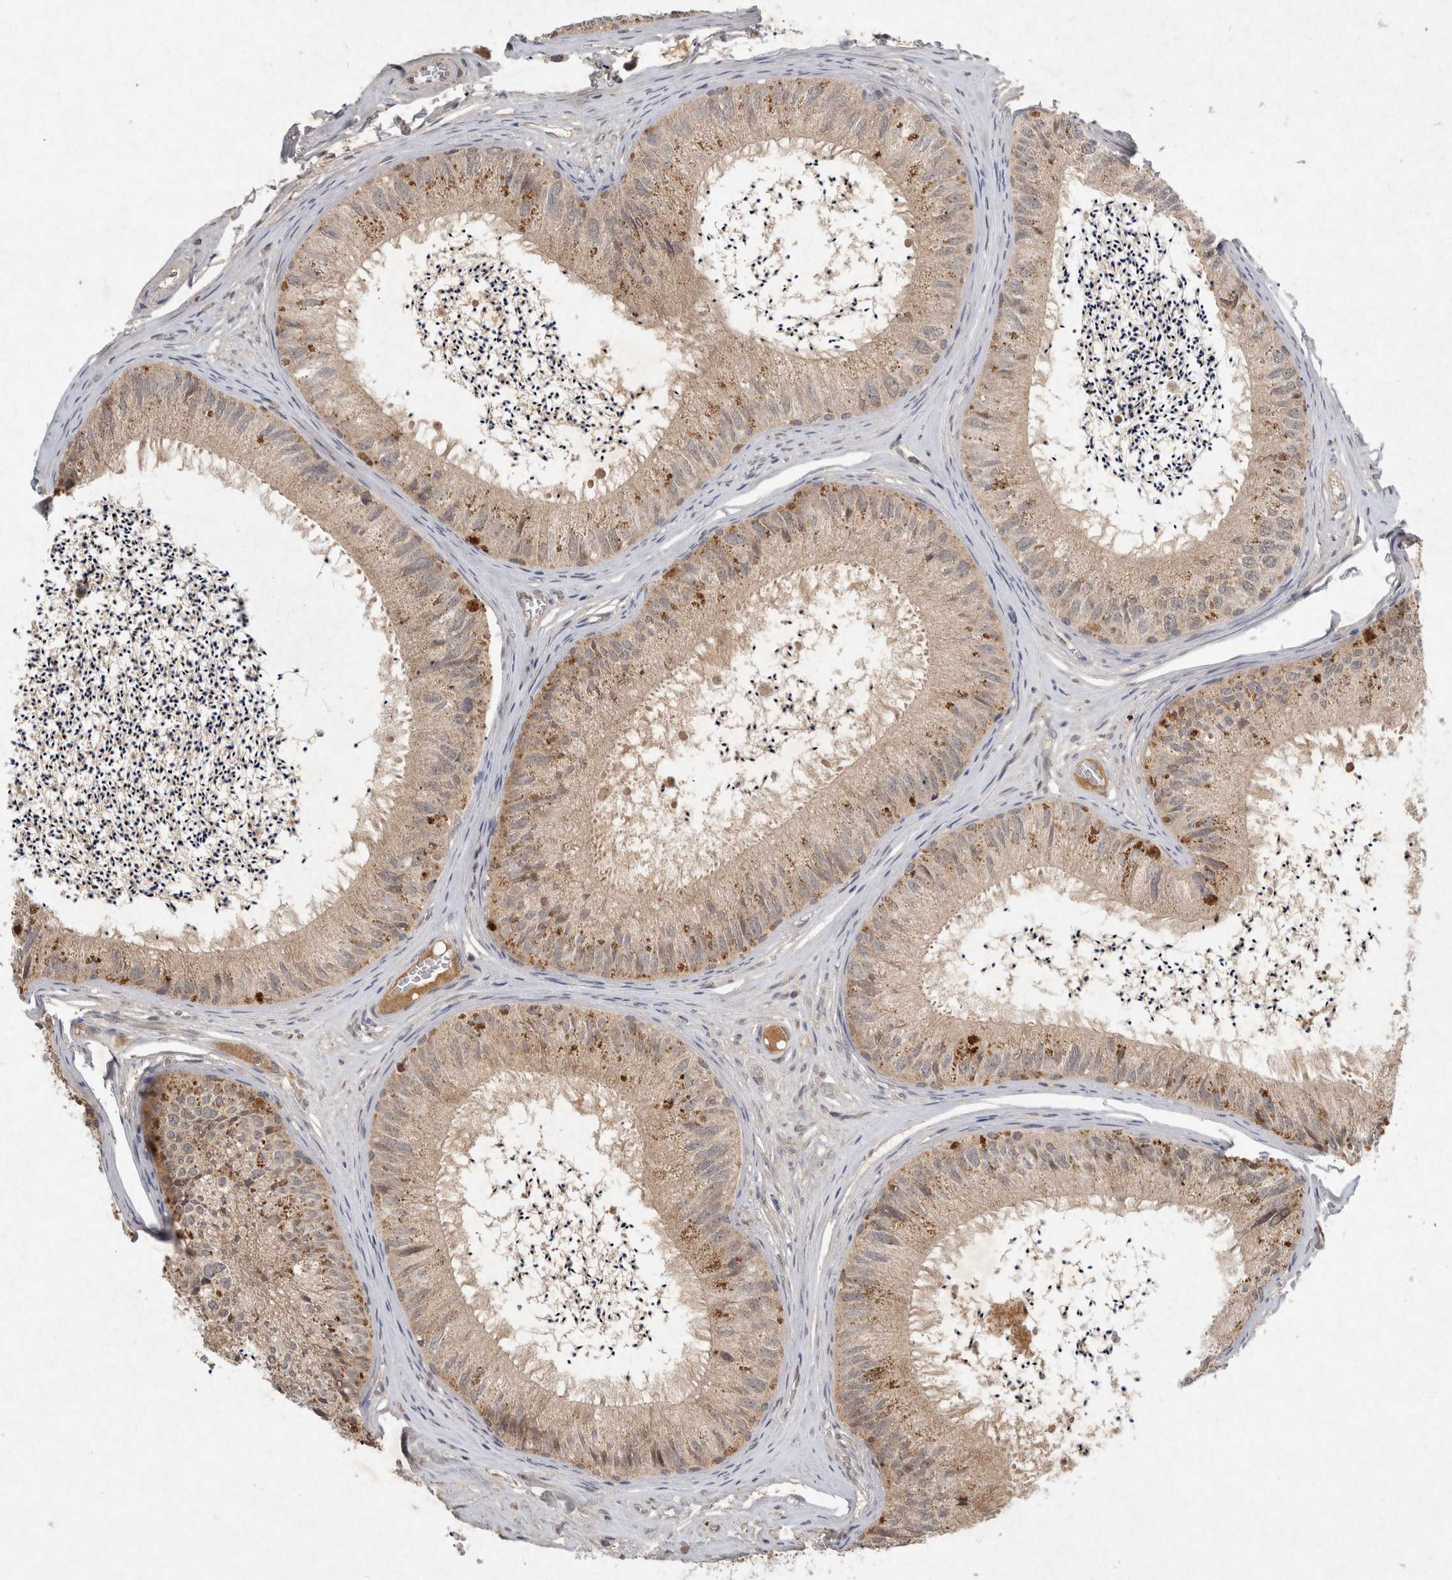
{"staining": {"intensity": "weak", "quantity": "25%-75%", "location": "cytoplasmic/membranous"}, "tissue": "epididymis", "cell_type": "Glandular cells", "image_type": "normal", "snomed": [{"axis": "morphology", "description": "Normal tissue, NOS"}, {"axis": "topography", "description": "Epididymis"}], "caption": "DAB (3,3'-diaminobenzidine) immunohistochemical staining of benign epididymis reveals weak cytoplasmic/membranous protein staining in approximately 25%-75% of glandular cells. Nuclei are stained in blue.", "gene": "LOXL2", "patient": {"sex": "male", "age": 79}}